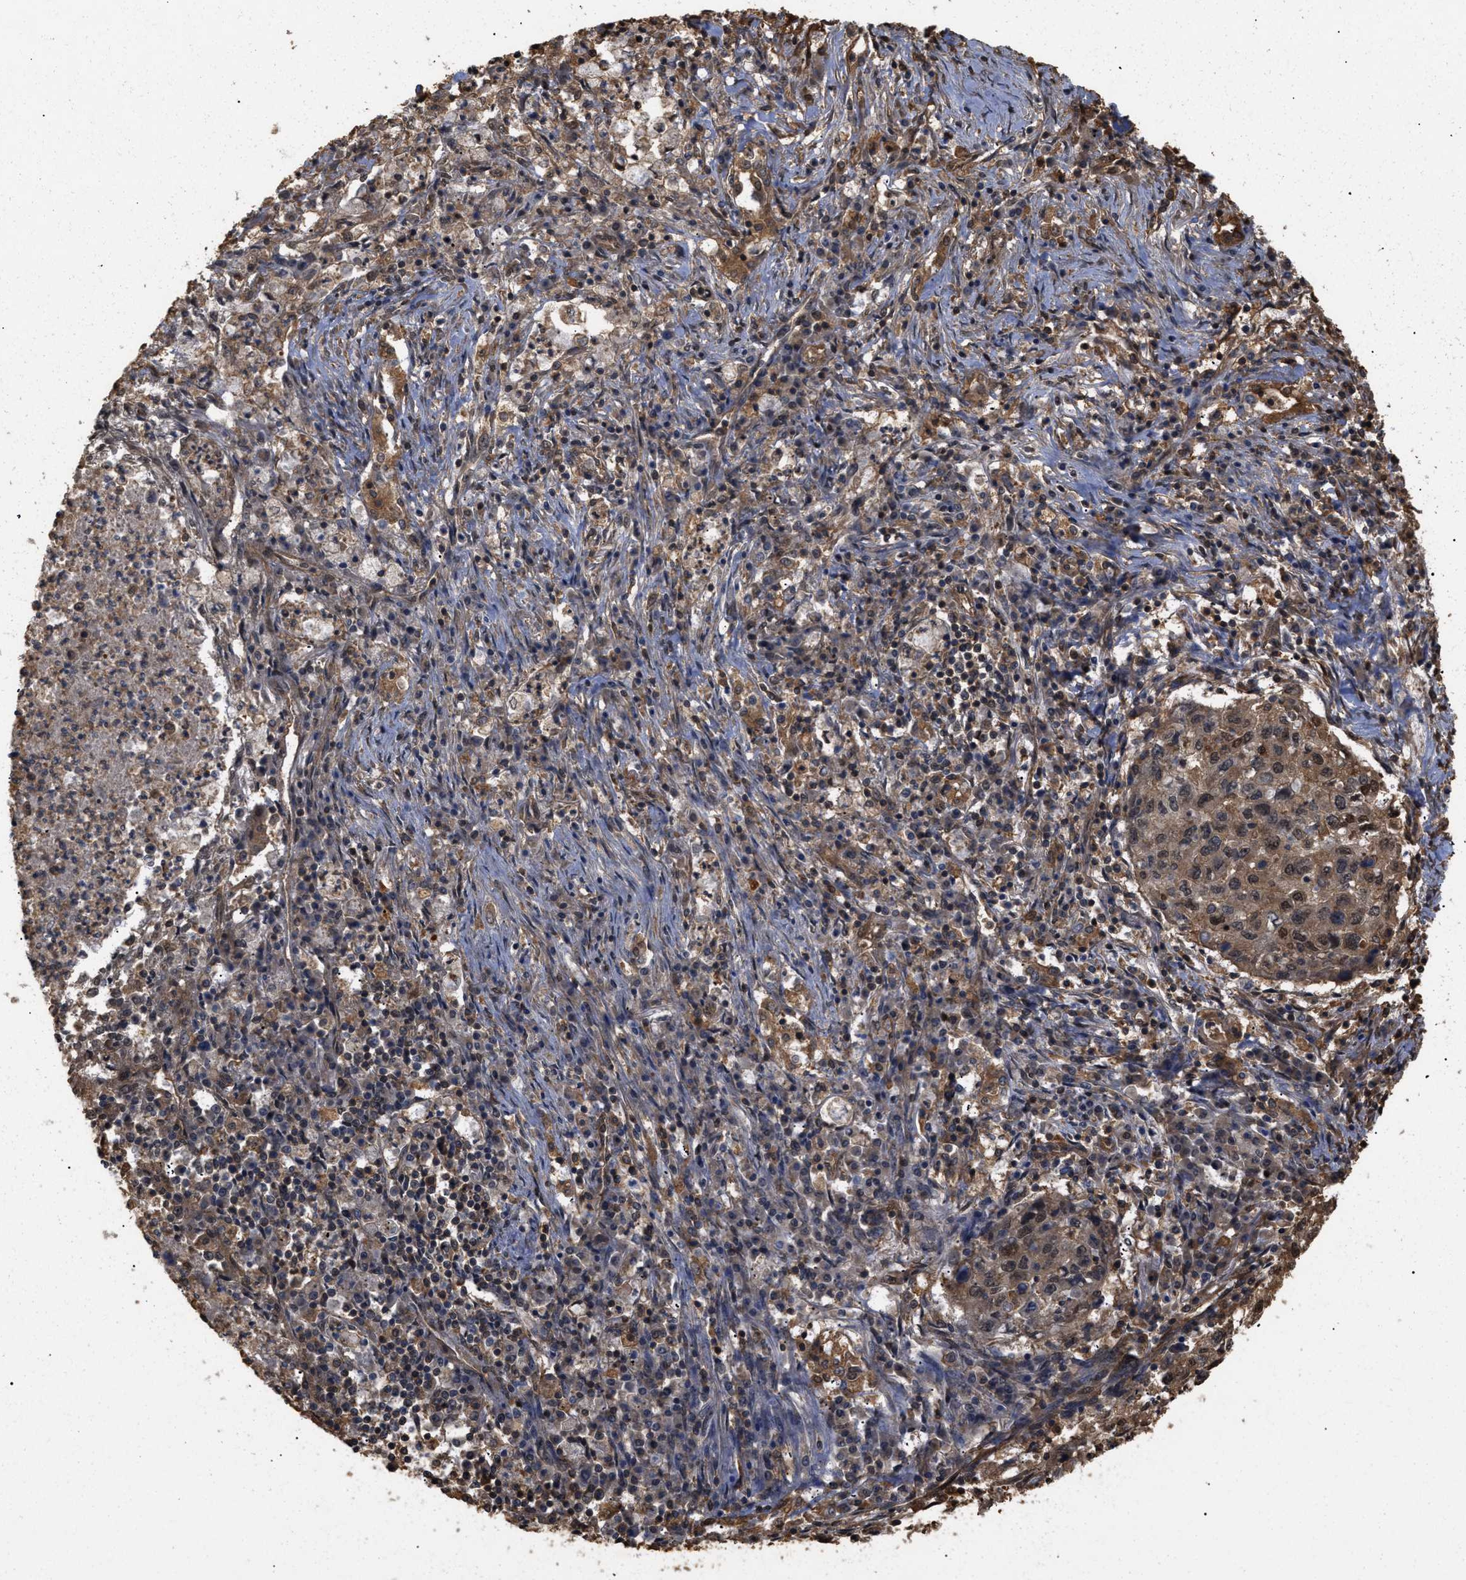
{"staining": {"intensity": "moderate", "quantity": ">75%", "location": "cytoplasmic/membranous,nuclear"}, "tissue": "lung cancer", "cell_type": "Tumor cells", "image_type": "cancer", "snomed": [{"axis": "morphology", "description": "Squamous cell carcinoma, NOS"}, {"axis": "topography", "description": "Lung"}], "caption": "Protein expression analysis of human lung squamous cell carcinoma reveals moderate cytoplasmic/membranous and nuclear positivity in about >75% of tumor cells.", "gene": "CALM1", "patient": {"sex": "female", "age": 63}}